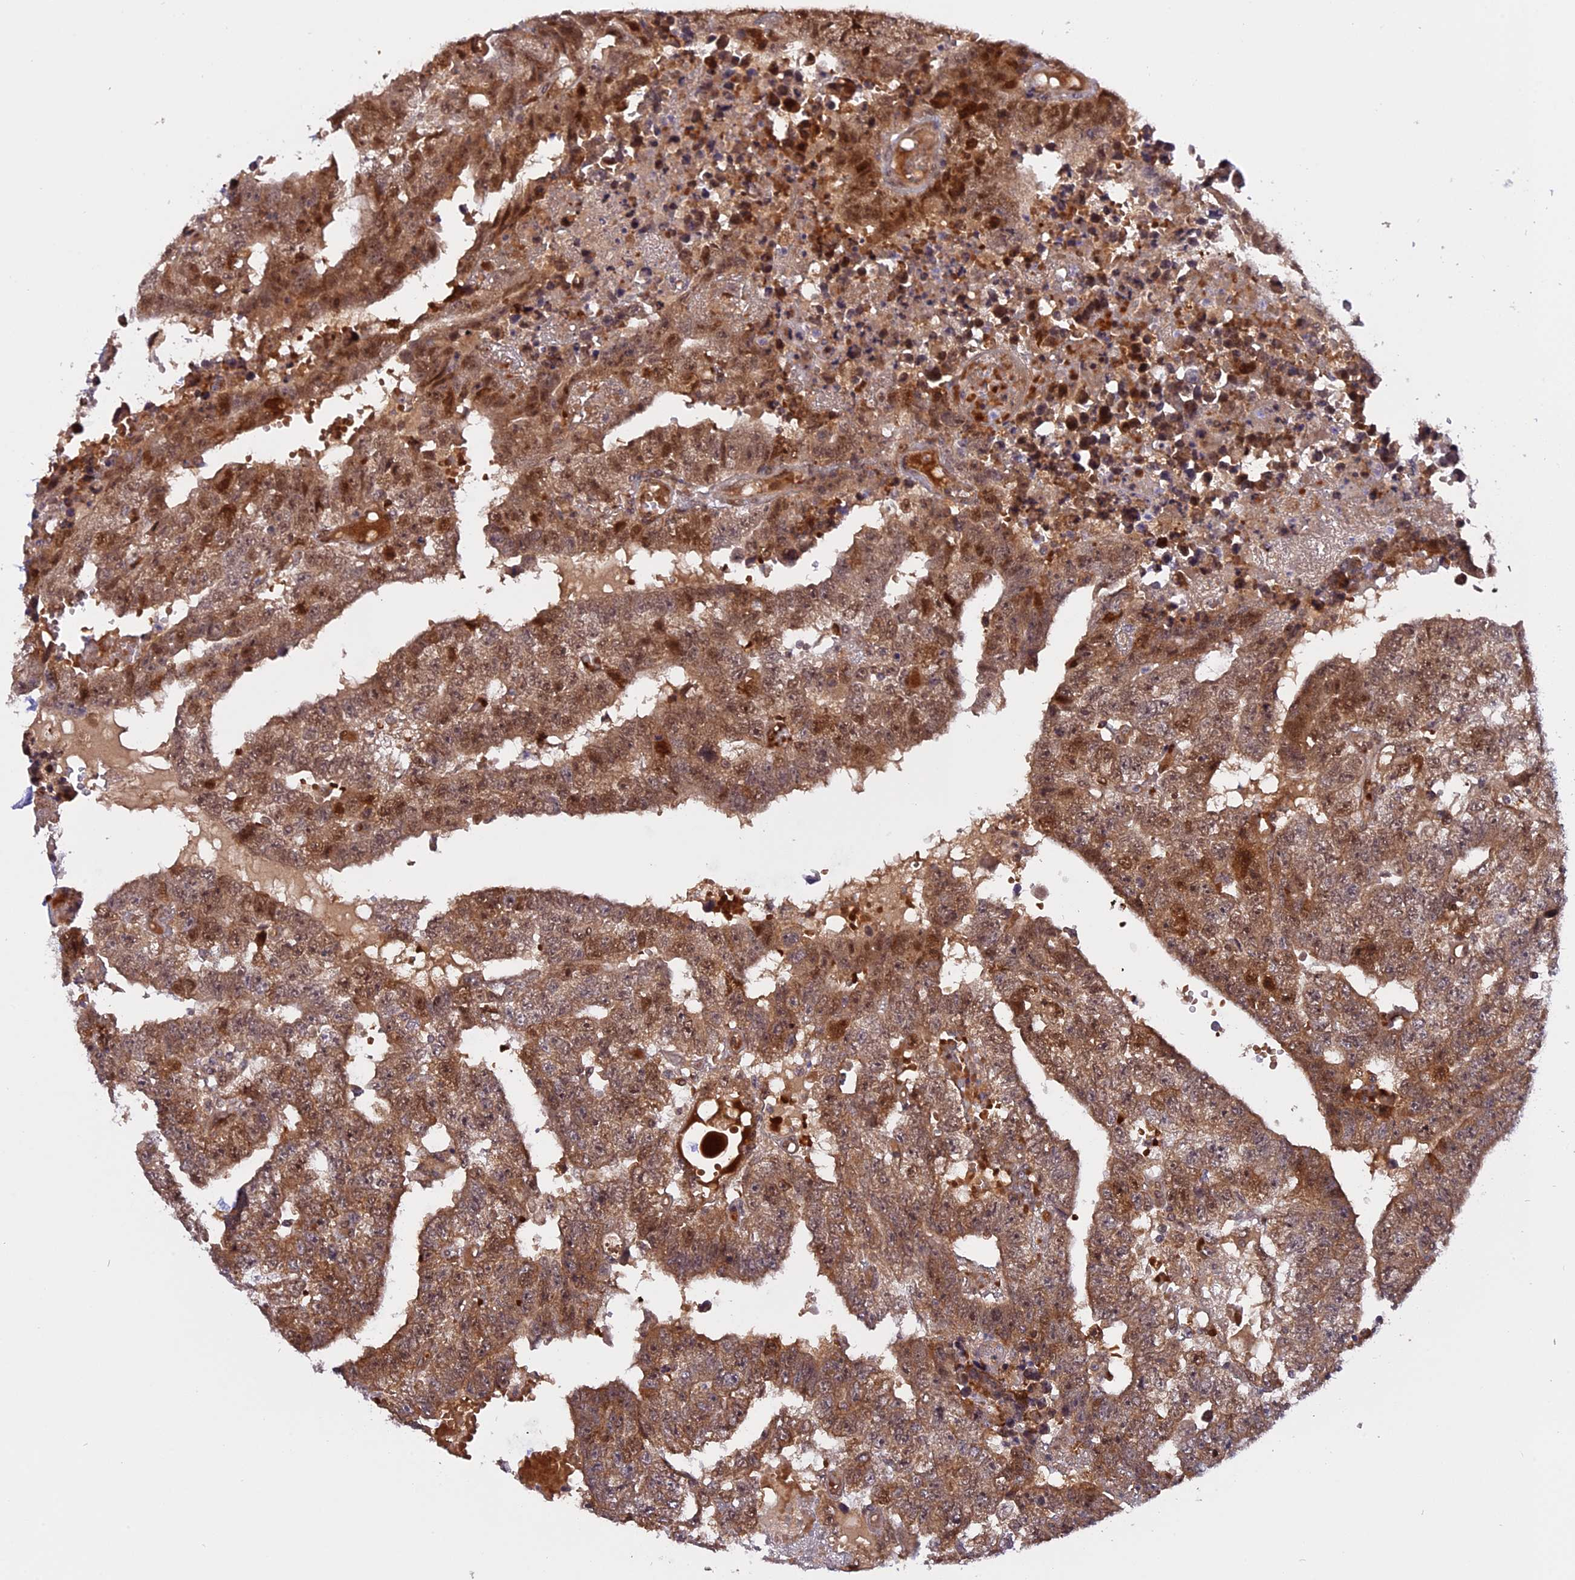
{"staining": {"intensity": "moderate", "quantity": ">75%", "location": "cytoplasmic/membranous,nuclear"}, "tissue": "testis cancer", "cell_type": "Tumor cells", "image_type": "cancer", "snomed": [{"axis": "morphology", "description": "Carcinoma, Embryonal, NOS"}, {"axis": "topography", "description": "Testis"}], "caption": "A brown stain highlights moderate cytoplasmic/membranous and nuclear staining of a protein in testis cancer (embryonal carcinoma) tumor cells.", "gene": "ZNF428", "patient": {"sex": "male", "age": 25}}